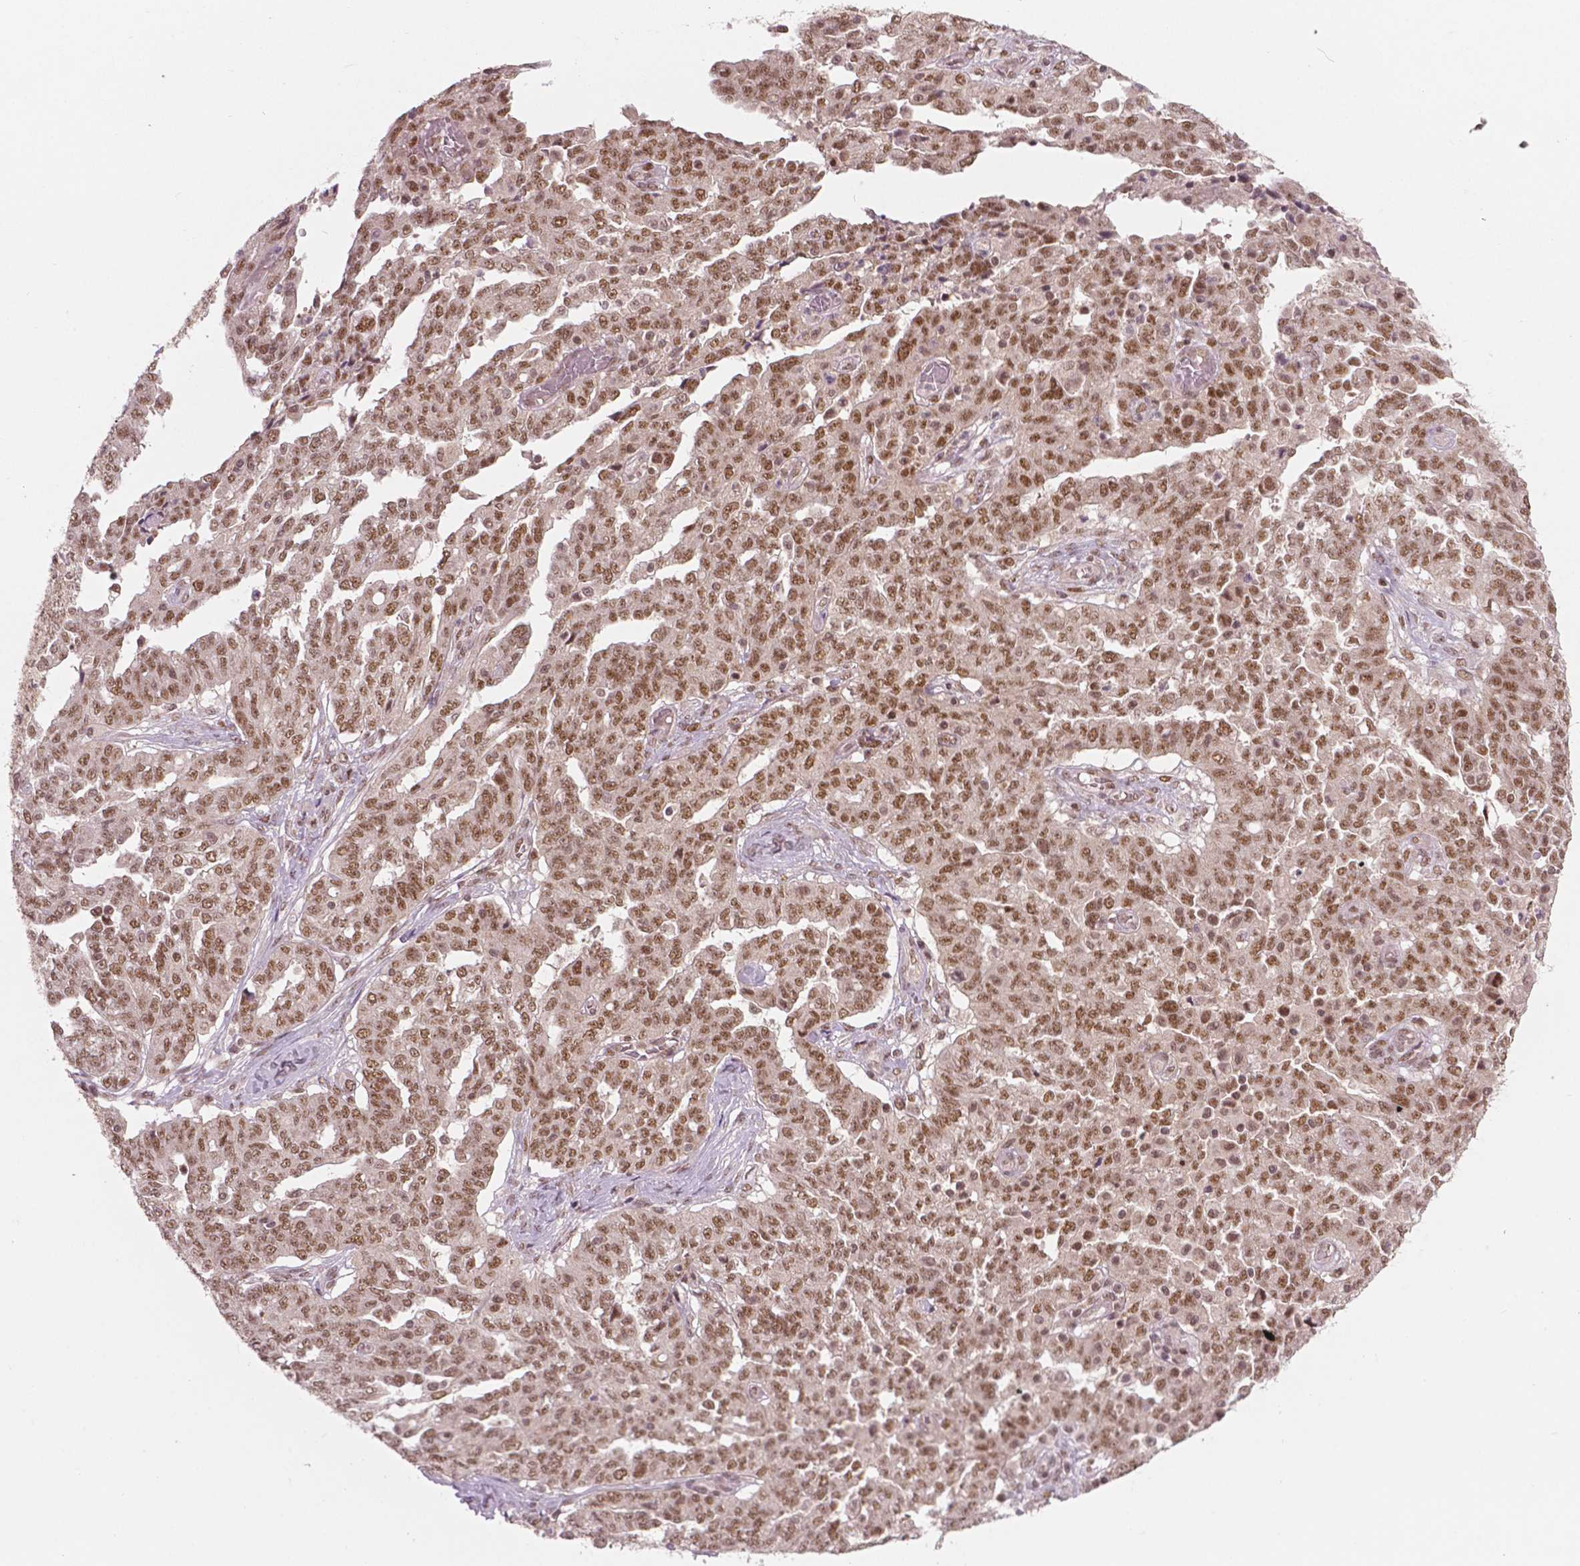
{"staining": {"intensity": "moderate", "quantity": ">75%", "location": "nuclear"}, "tissue": "ovarian cancer", "cell_type": "Tumor cells", "image_type": "cancer", "snomed": [{"axis": "morphology", "description": "Cystadenocarcinoma, serous, NOS"}, {"axis": "topography", "description": "Ovary"}], "caption": "IHC of human ovarian serous cystadenocarcinoma exhibits medium levels of moderate nuclear expression in about >75% of tumor cells. (DAB IHC, brown staining for protein, blue staining for nuclei).", "gene": "NSD2", "patient": {"sex": "female", "age": 67}}